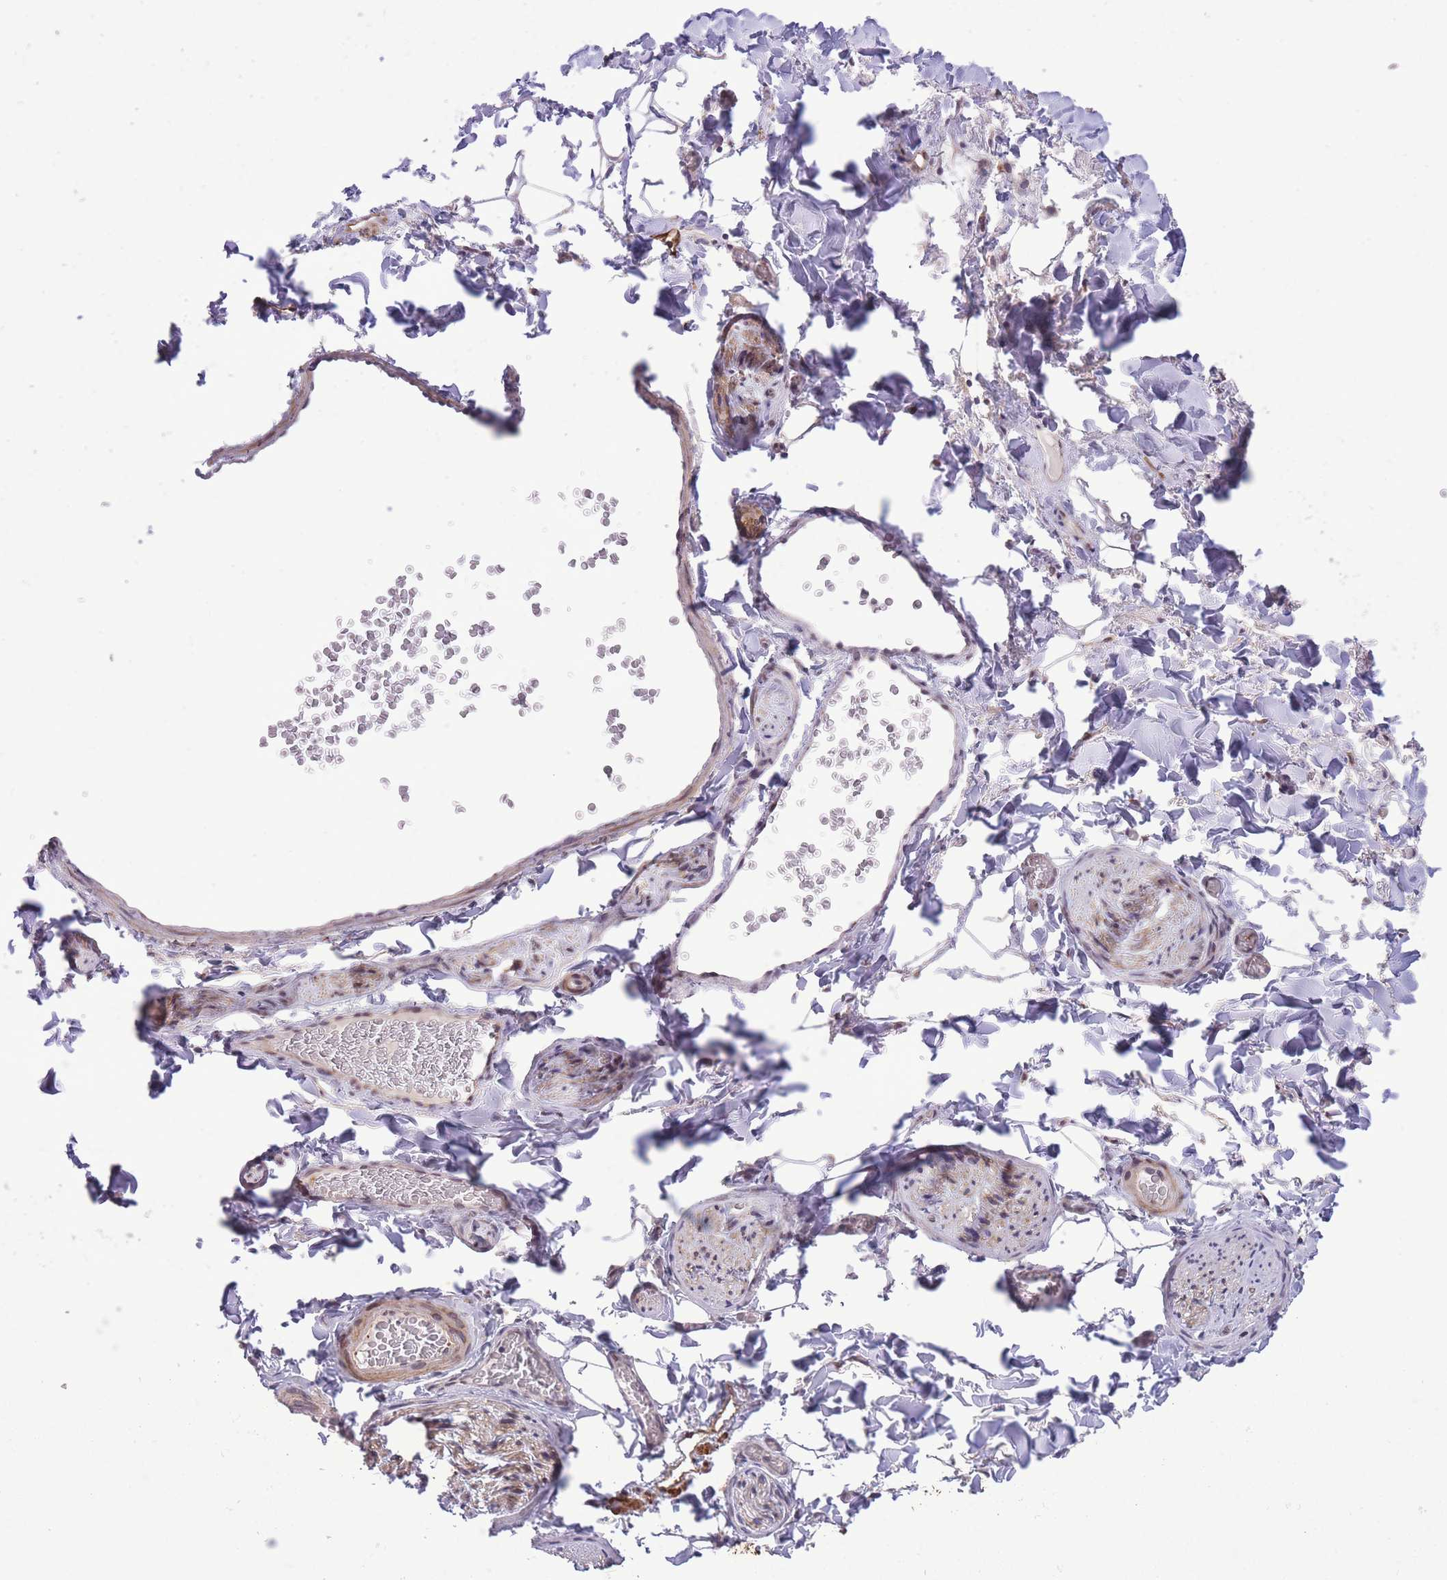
{"staining": {"intensity": "negative", "quantity": "none", "location": "none"}, "tissue": "adipose tissue", "cell_type": "Adipocytes", "image_type": "normal", "snomed": [{"axis": "morphology", "description": "Normal tissue, NOS"}, {"axis": "morphology", "description": "Carcinoma, NOS"}, {"axis": "topography", "description": "Pancreas"}, {"axis": "topography", "description": "Peripheral nerve tissue"}], "caption": "DAB immunohistochemical staining of normal adipose tissue reveals no significant expression in adipocytes.", "gene": "ZBED5", "patient": {"sex": "female", "age": 29}}